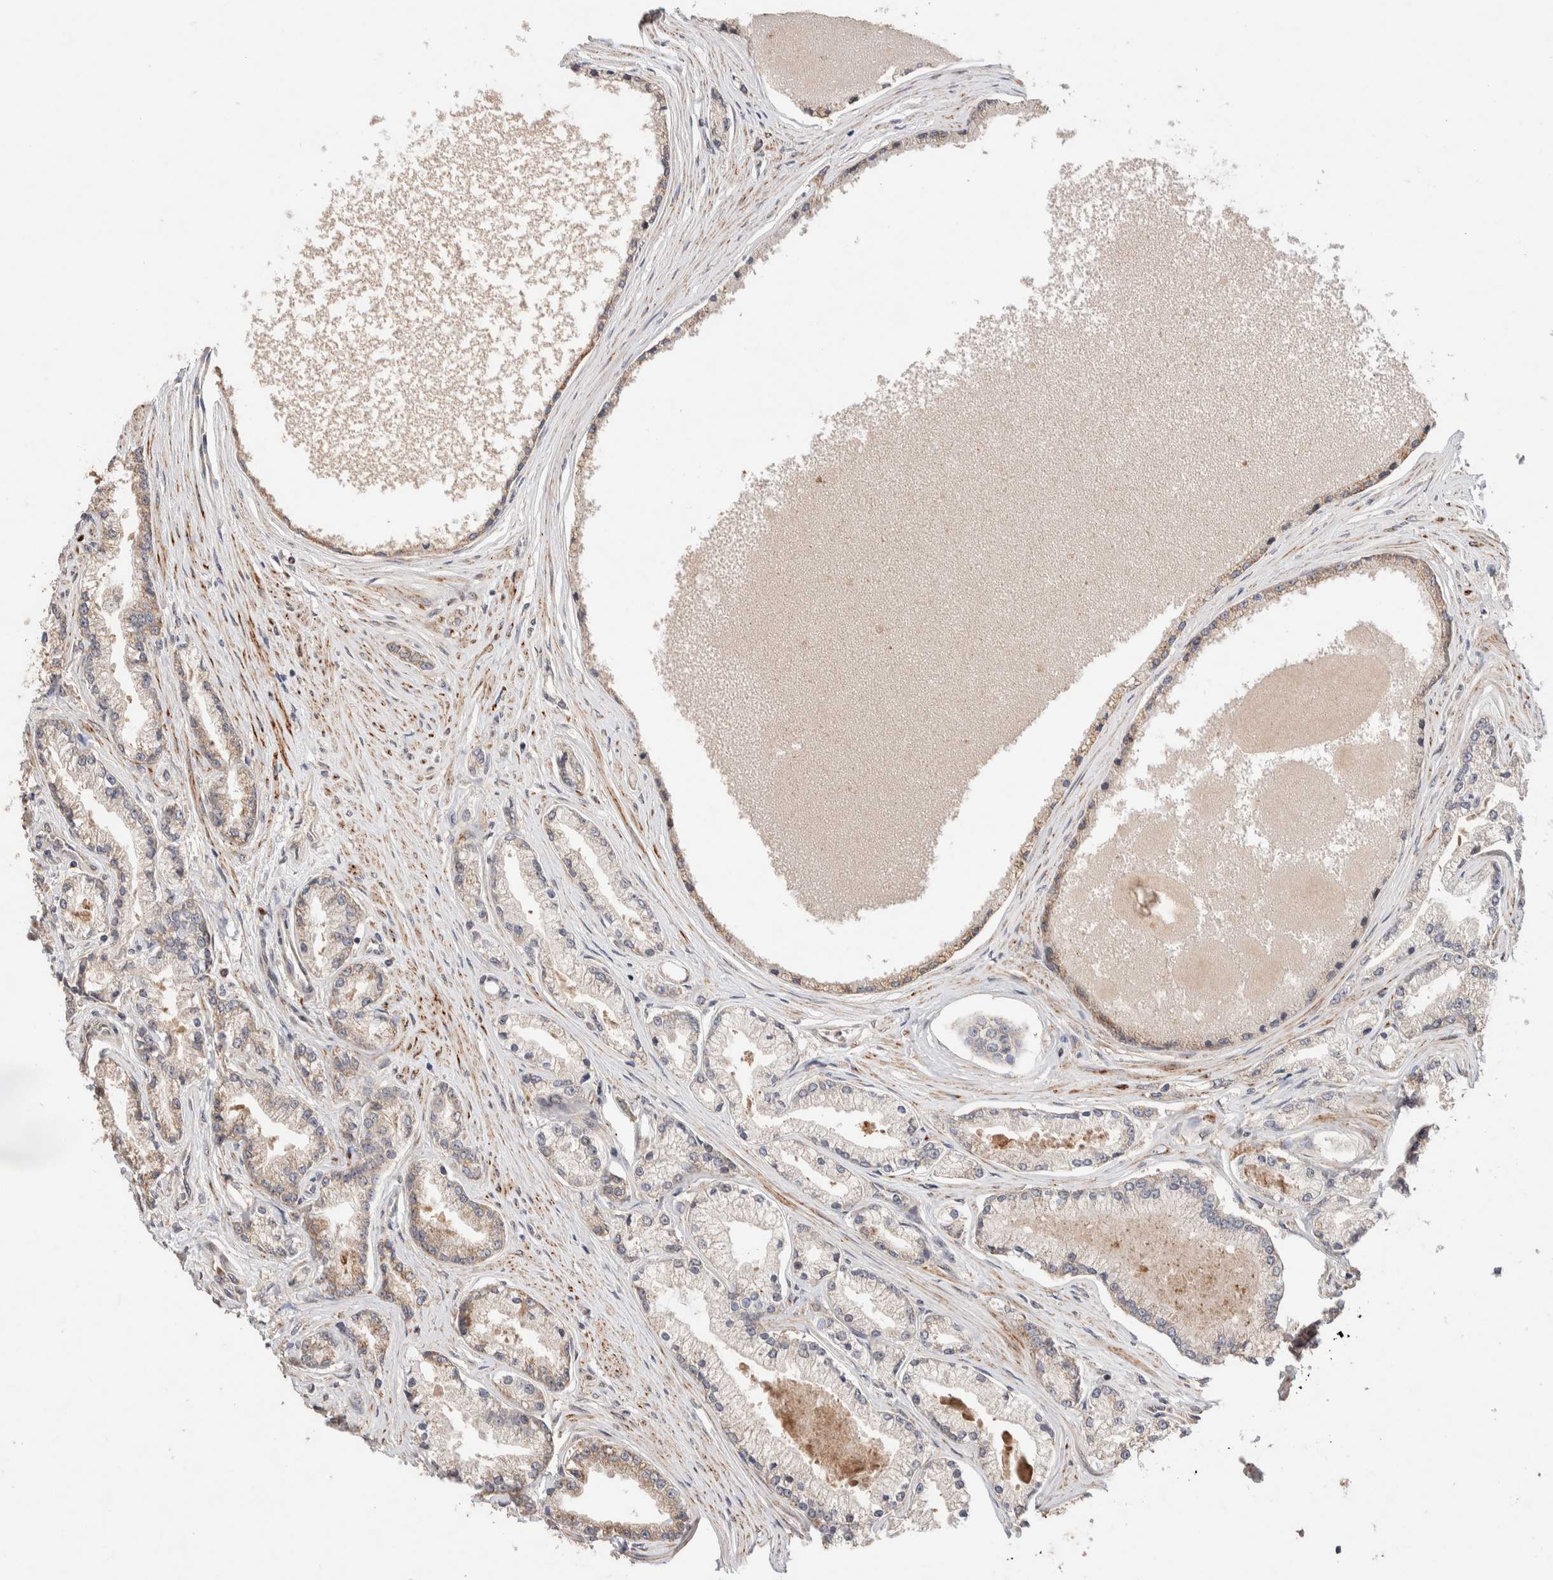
{"staining": {"intensity": "strong", "quantity": ">75%", "location": "cytoplasmic/membranous"}, "tissue": "prostate cancer", "cell_type": "Tumor cells", "image_type": "cancer", "snomed": [{"axis": "morphology", "description": "Adenocarcinoma, High grade"}, {"axis": "topography", "description": "Prostate"}], "caption": "A photomicrograph of human prostate adenocarcinoma (high-grade) stained for a protein reveals strong cytoplasmic/membranous brown staining in tumor cells. (brown staining indicates protein expression, while blue staining denotes nuclei).", "gene": "CASK", "patient": {"sex": "male", "age": 71}}